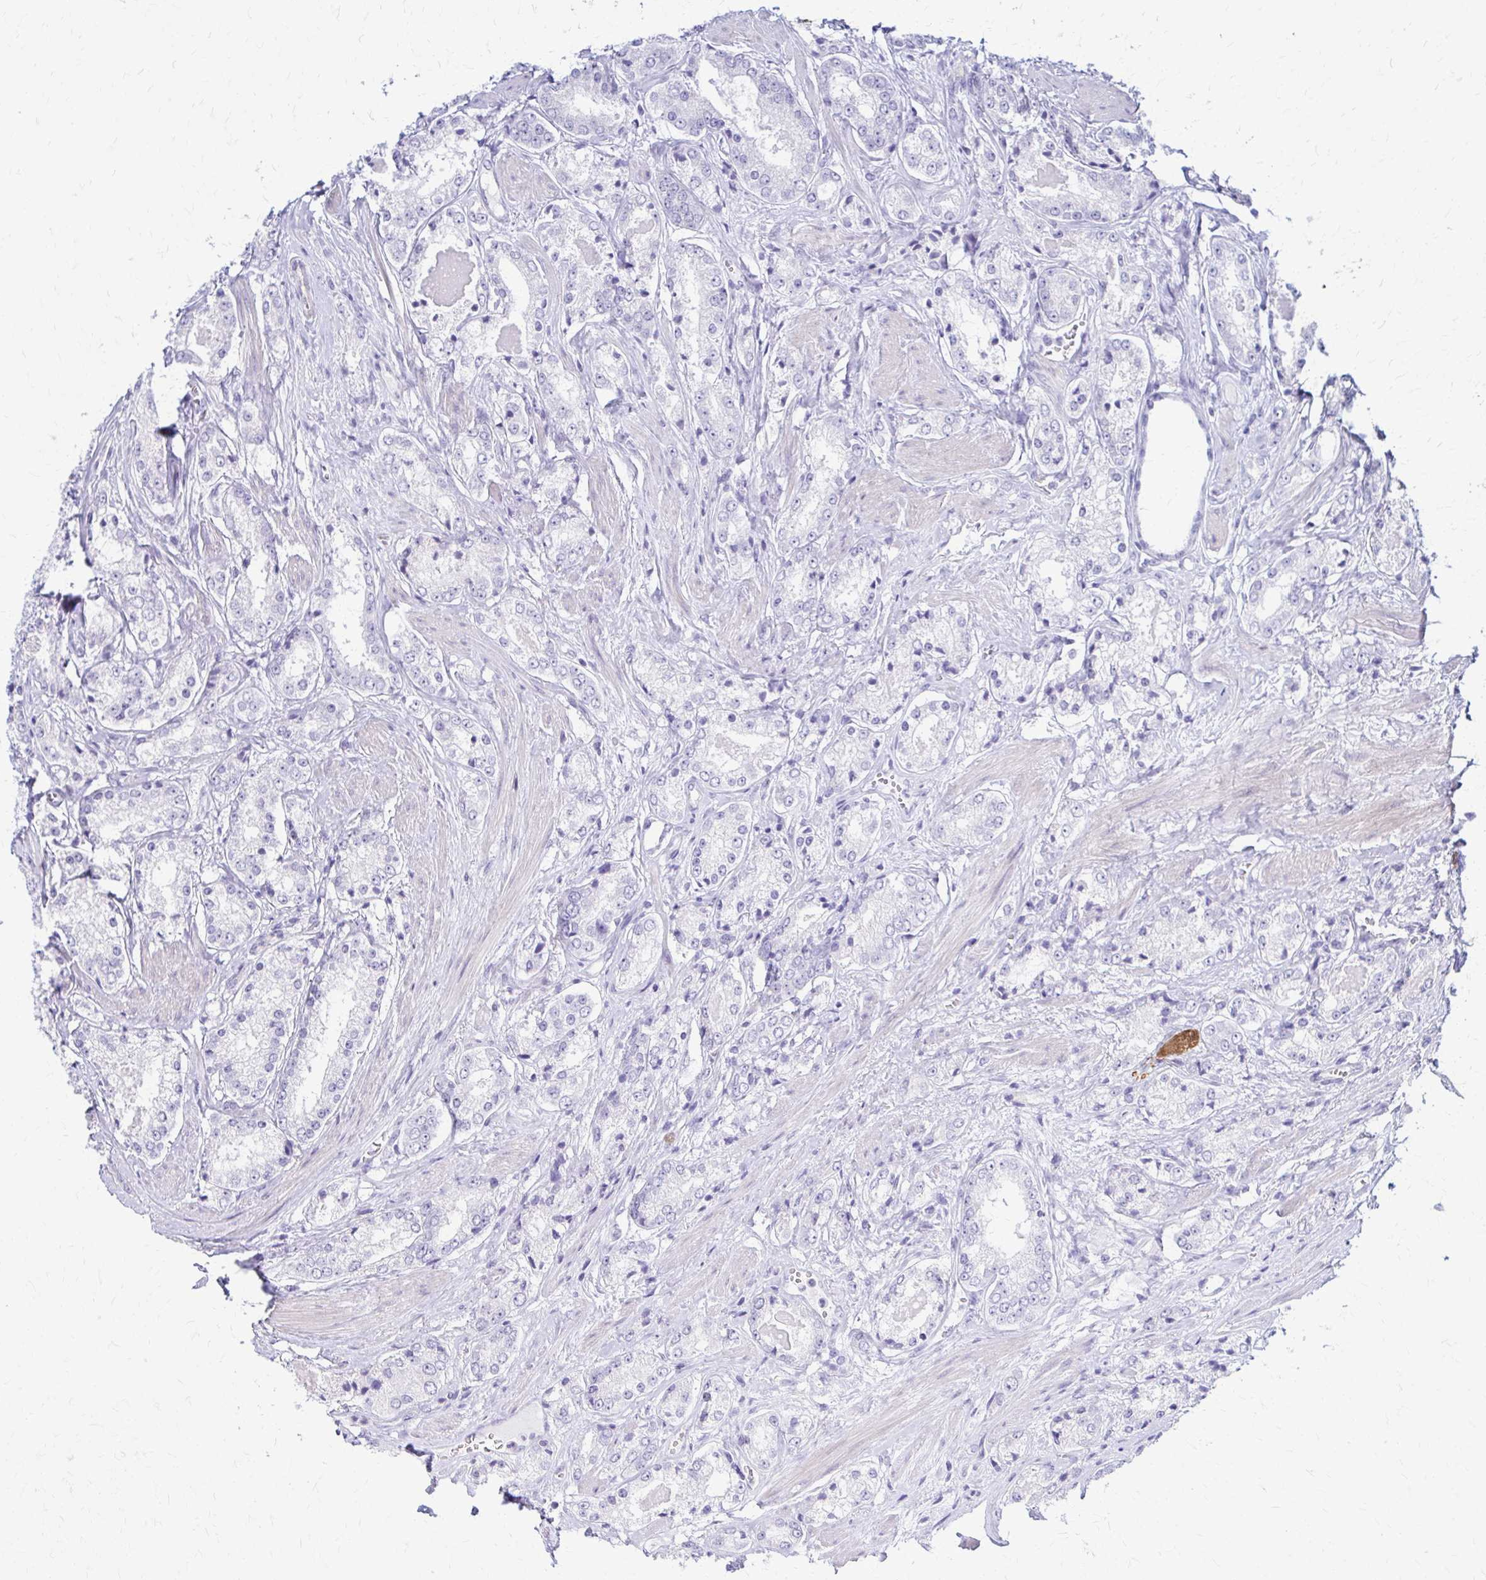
{"staining": {"intensity": "negative", "quantity": "none", "location": "none"}, "tissue": "prostate cancer", "cell_type": "Tumor cells", "image_type": "cancer", "snomed": [{"axis": "morphology", "description": "Adenocarcinoma, NOS"}, {"axis": "morphology", "description": "Adenocarcinoma, Low grade"}, {"axis": "topography", "description": "Prostate"}], "caption": "High magnification brightfield microscopy of adenocarcinoma (prostate) stained with DAB (3,3'-diaminobenzidine) (brown) and counterstained with hematoxylin (blue): tumor cells show no significant staining. The staining was performed using DAB (3,3'-diaminobenzidine) to visualize the protein expression in brown, while the nuclei were stained in blue with hematoxylin (Magnification: 20x).", "gene": "RHOBTB2", "patient": {"sex": "male", "age": 68}}